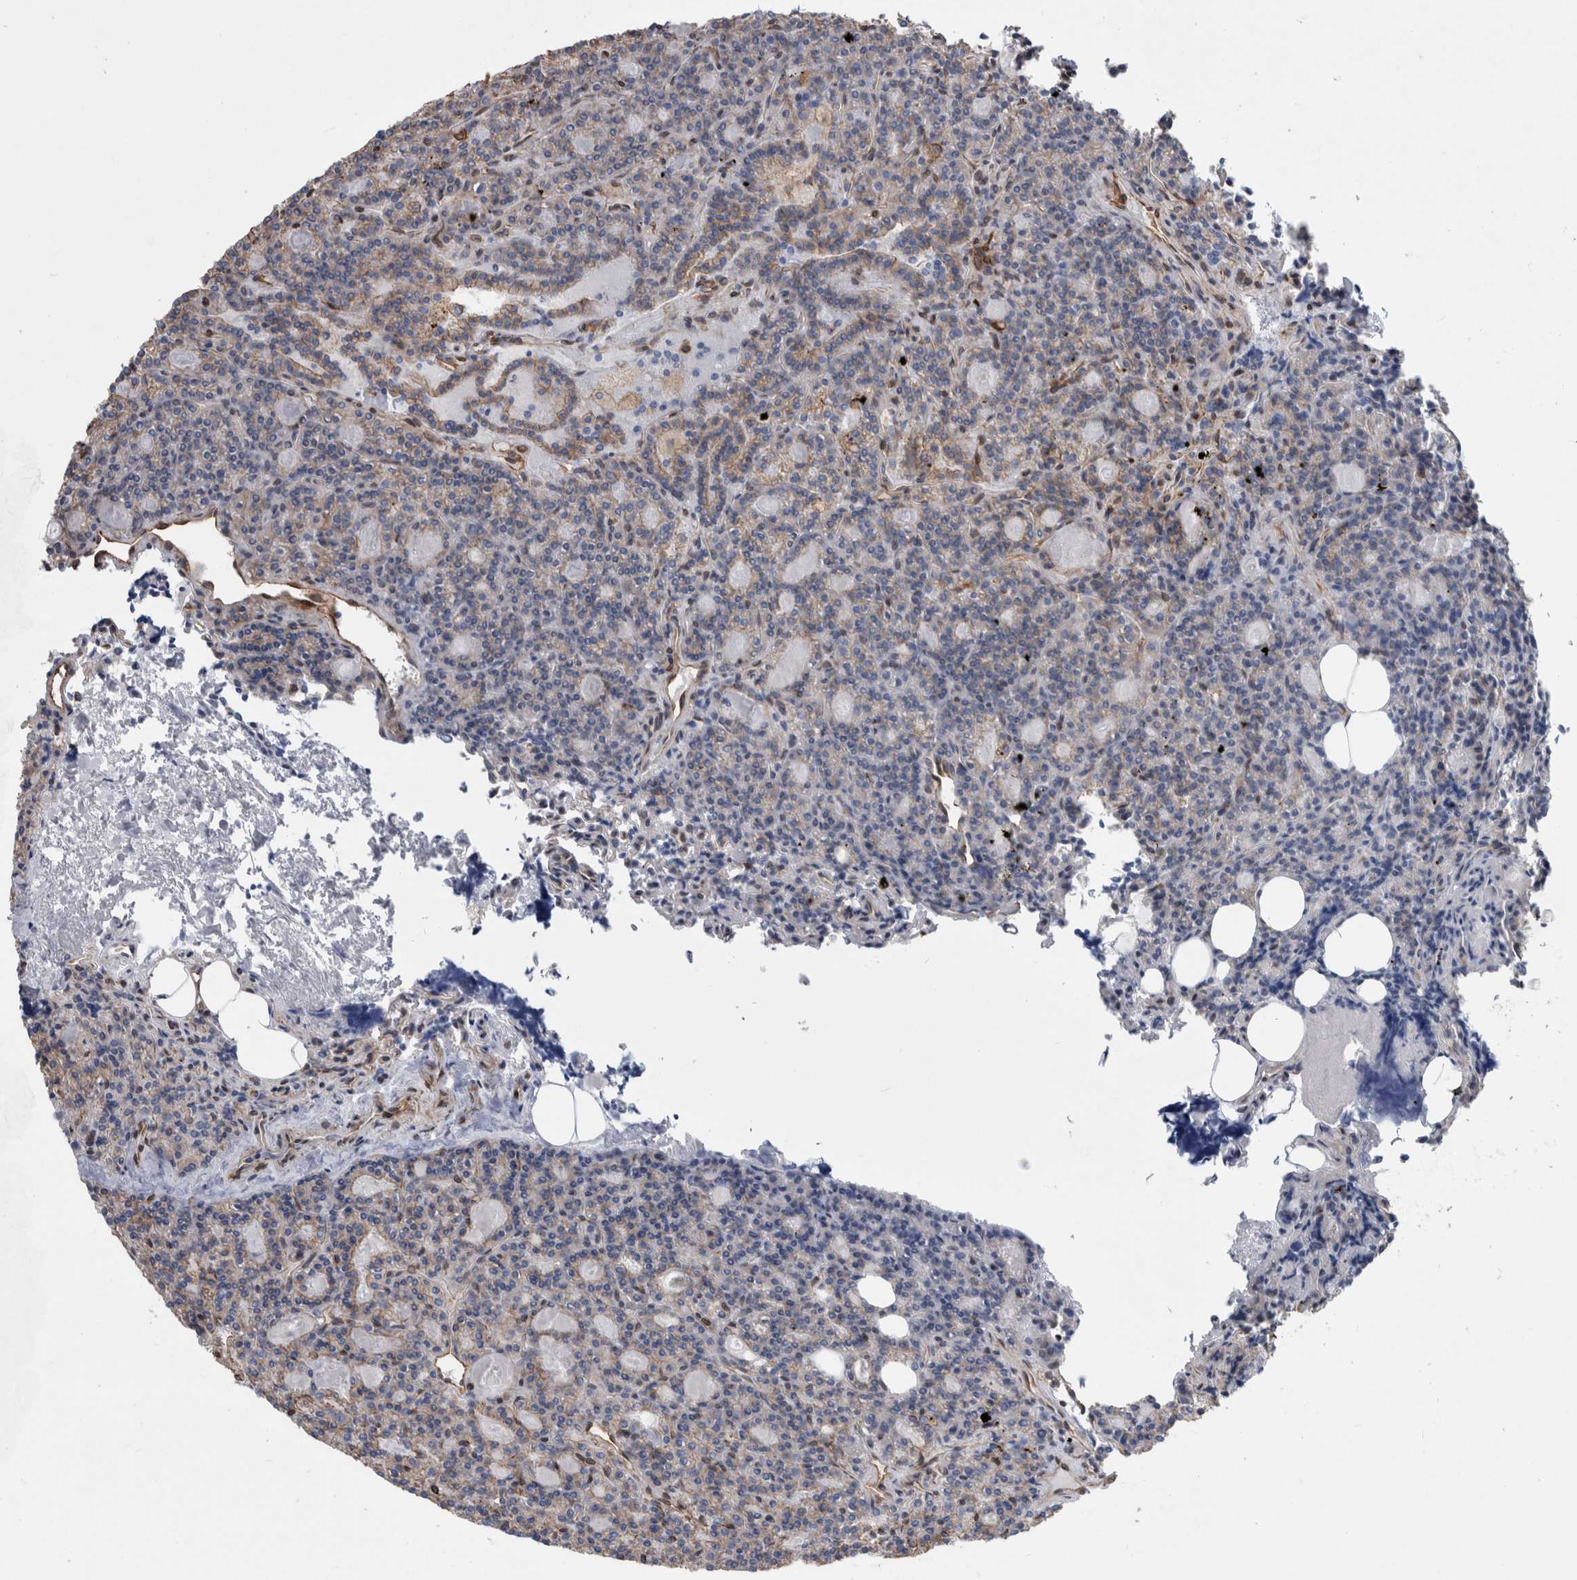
{"staining": {"intensity": "moderate", "quantity": "<25%", "location": "cytoplasmic/membranous"}, "tissue": "parathyroid gland", "cell_type": "Glandular cells", "image_type": "normal", "snomed": [{"axis": "morphology", "description": "Normal tissue, NOS"}, {"axis": "morphology", "description": "Adenoma, NOS"}, {"axis": "topography", "description": "Parathyroid gland"}], "caption": "The image shows immunohistochemical staining of unremarkable parathyroid gland. There is moderate cytoplasmic/membranous positivity is present in approximately <25% of glandular cells. Nuclei are stained in blue.", "gene": "PLEC", "patient": {"sex": "female", "age": 57}}